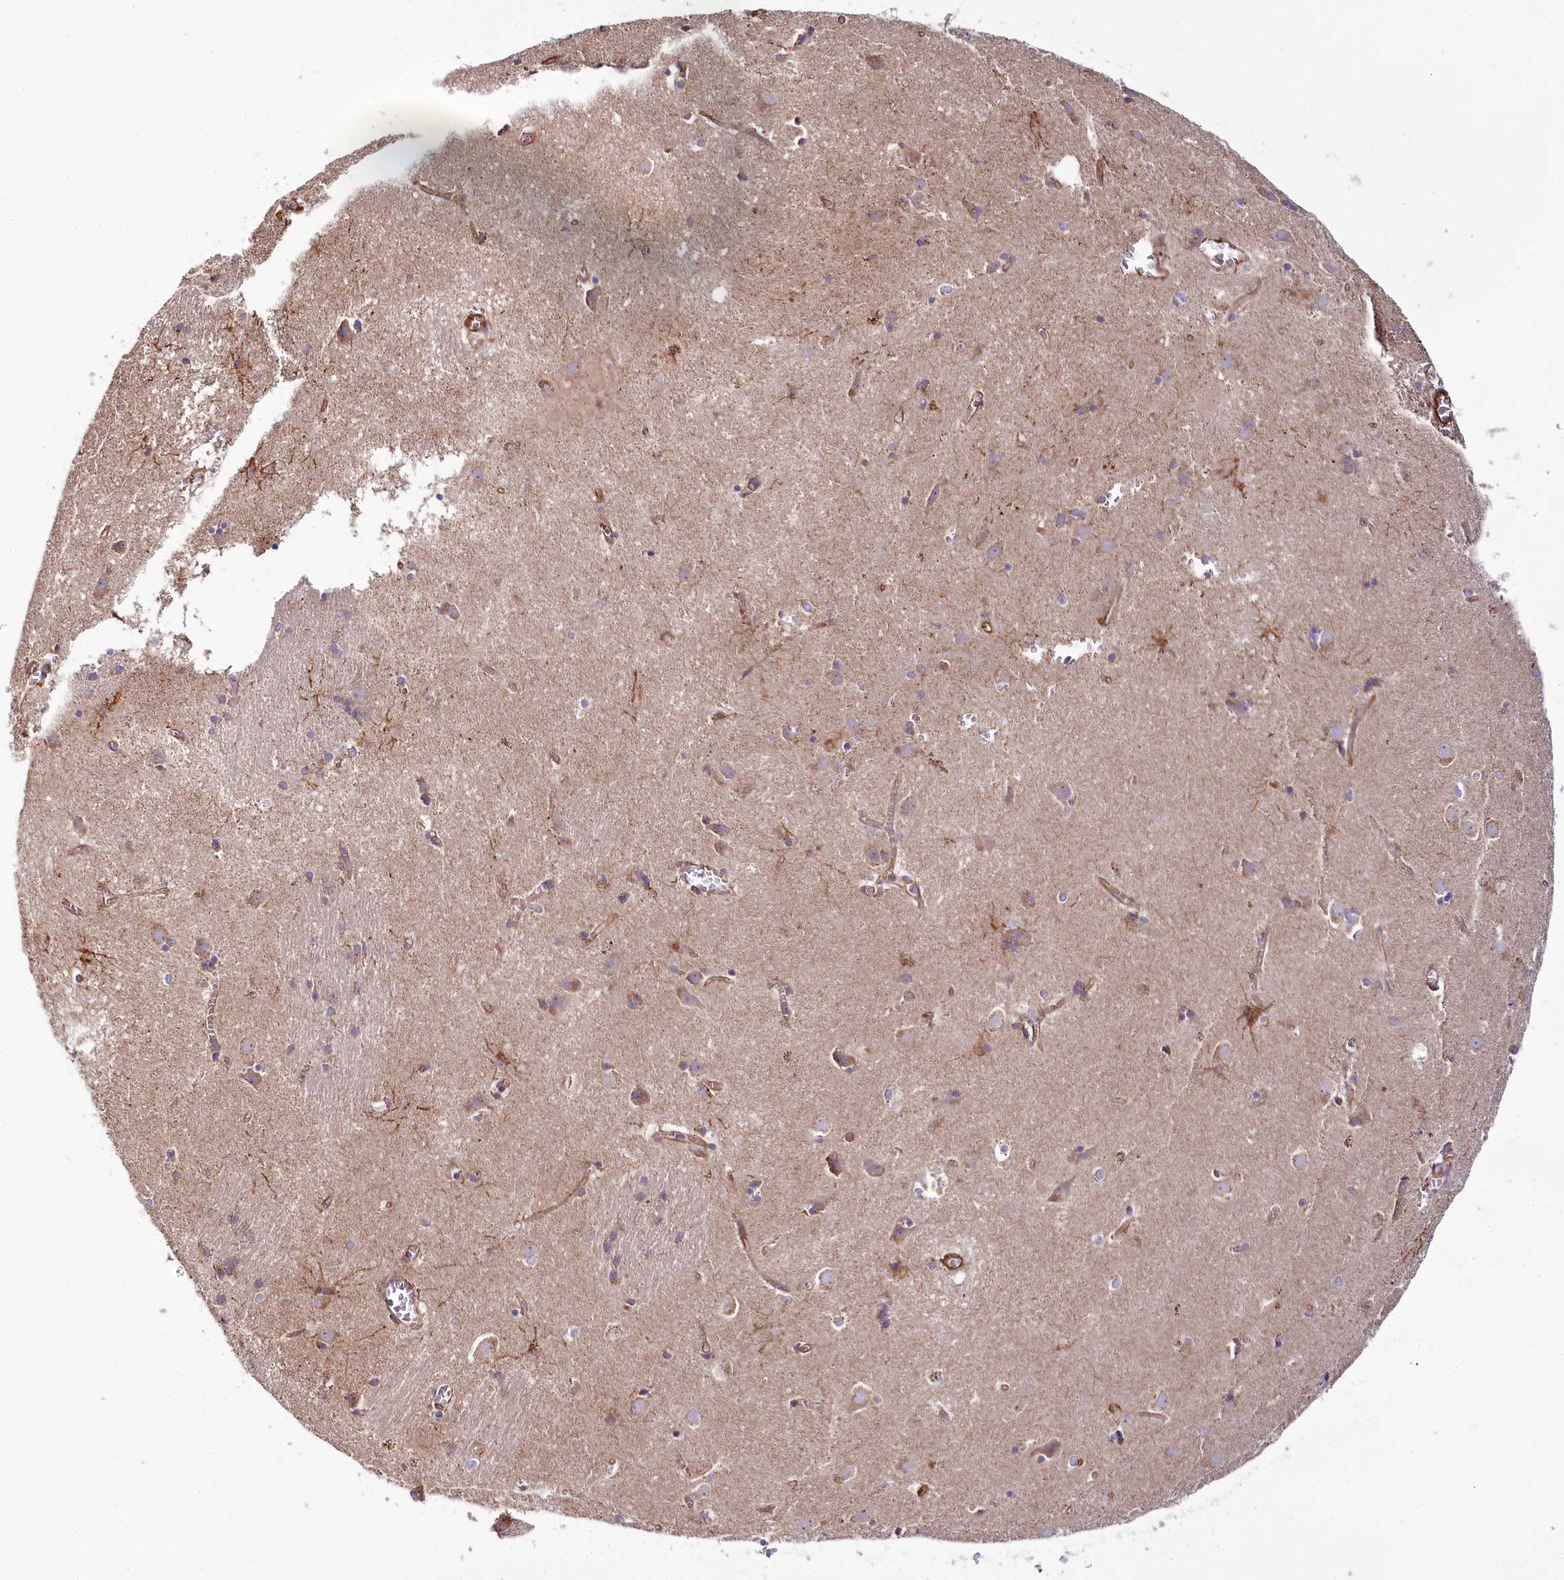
{"staining": {"intensity": "negative", "quantity": "none", "location": "none"}, "tissue": "caudate", "cell_type": "Glial cells", "image_type": "normal", "snomed": [{"axis": "morphology", "description": "Normal tissue, NOS"}, {"axis": "topography", "description": "Lateral ventricle wall"}], "caption": "IHC photomicrograph of normal caudate stained for a protein (brown), which exhibits no staining in glial cells. (IHC, brightfield microscopy, high magnification).", "gene": "THUMPD3", "patient": {"sex": "male", "age": 70}}